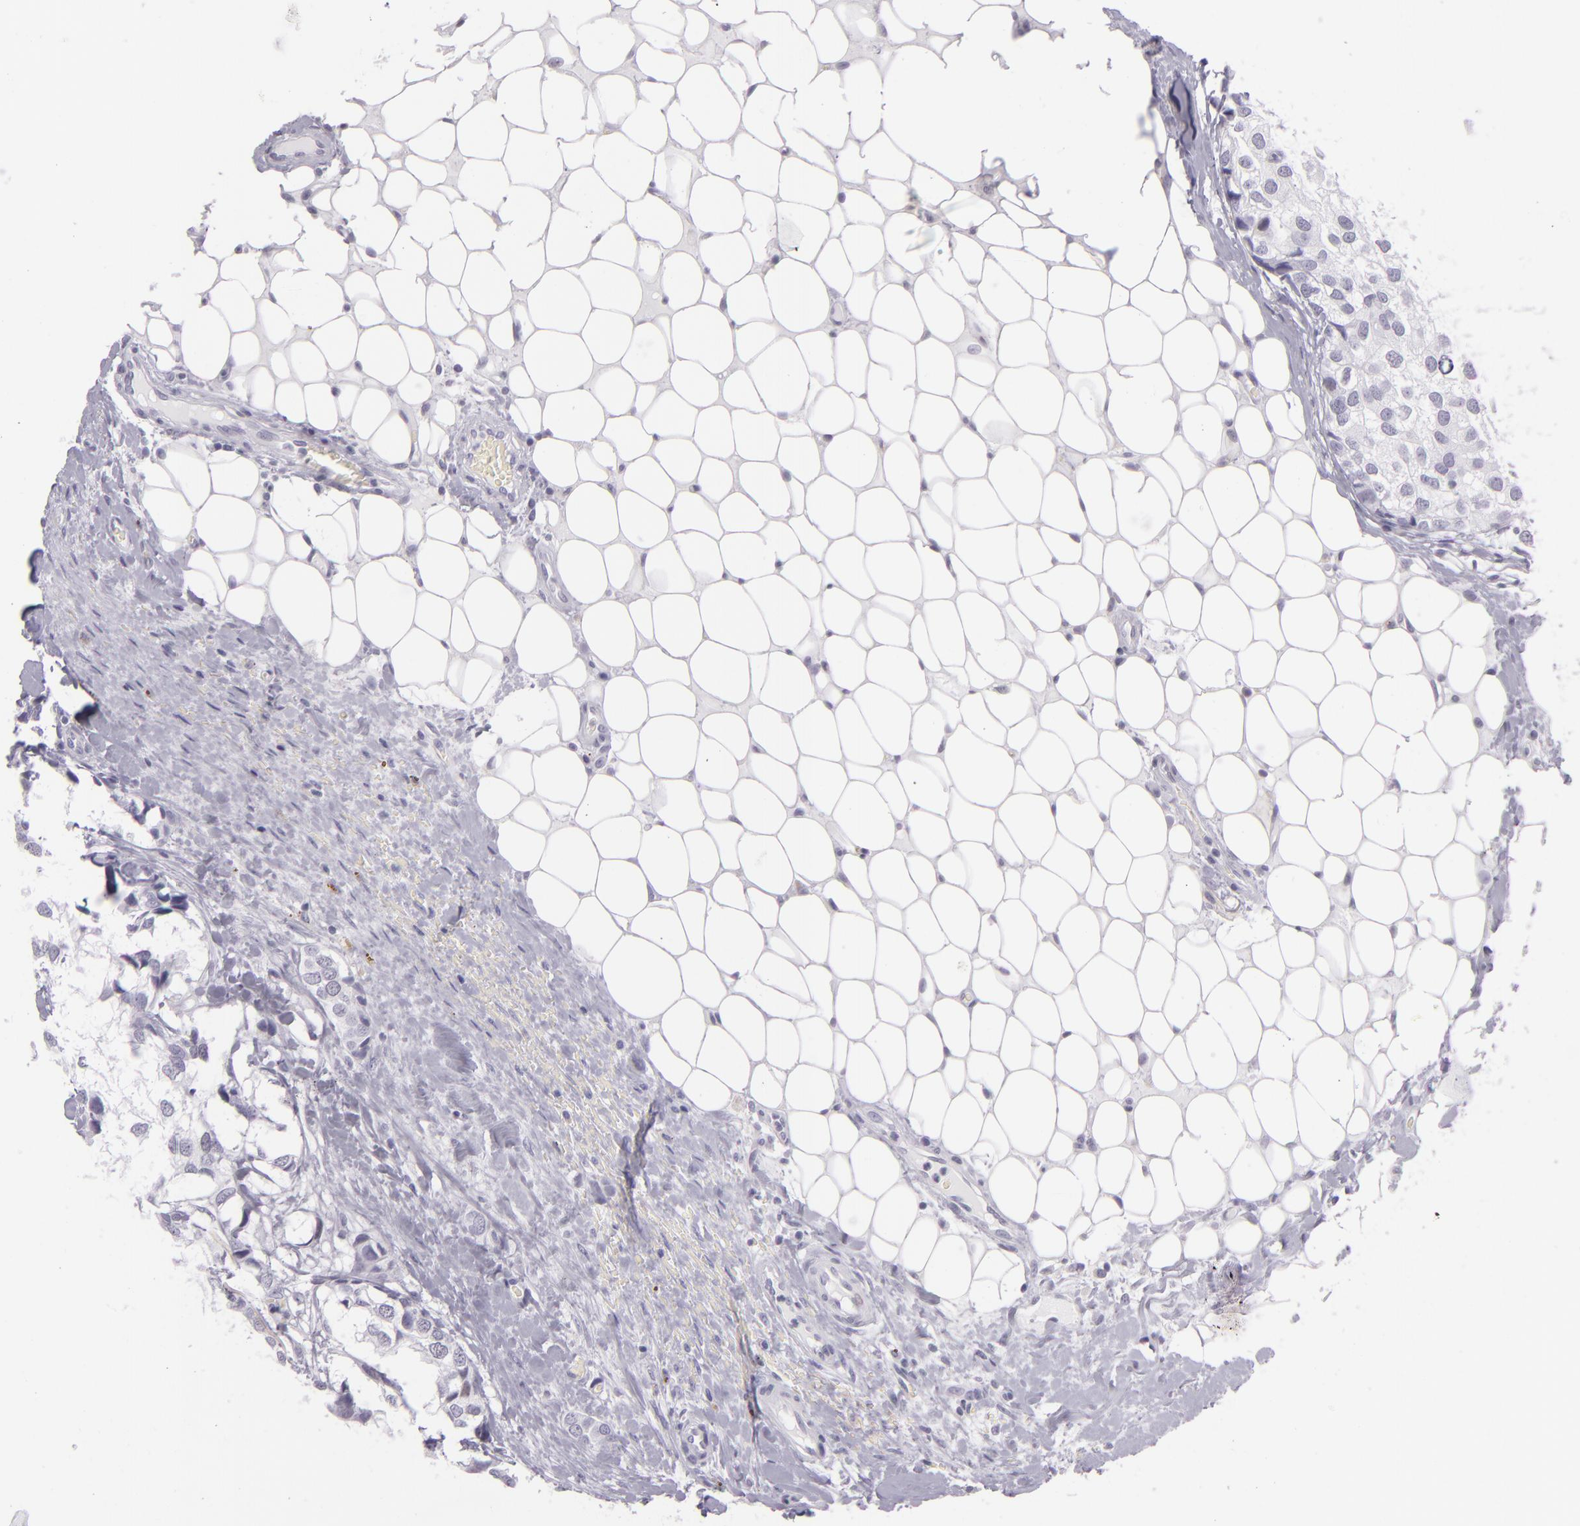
{"staining": {"intensity": "negative", "quantity": "none", "location": "none"}, "tissue": "breast cancer", "cell_type": "Tumor cells", "image_type": "cancer", "snomed": [{"axis": "morphology", "description": "Duct carcinoma"}, {"axis": "topography", "description": "Breast"}], "caption": "The micrograph demonstrates no significant positivity in tumor cells of breast invasive ductal carcinoma.", "gene": "MCM3", "patient": {"sex": "female", "age": 68}}